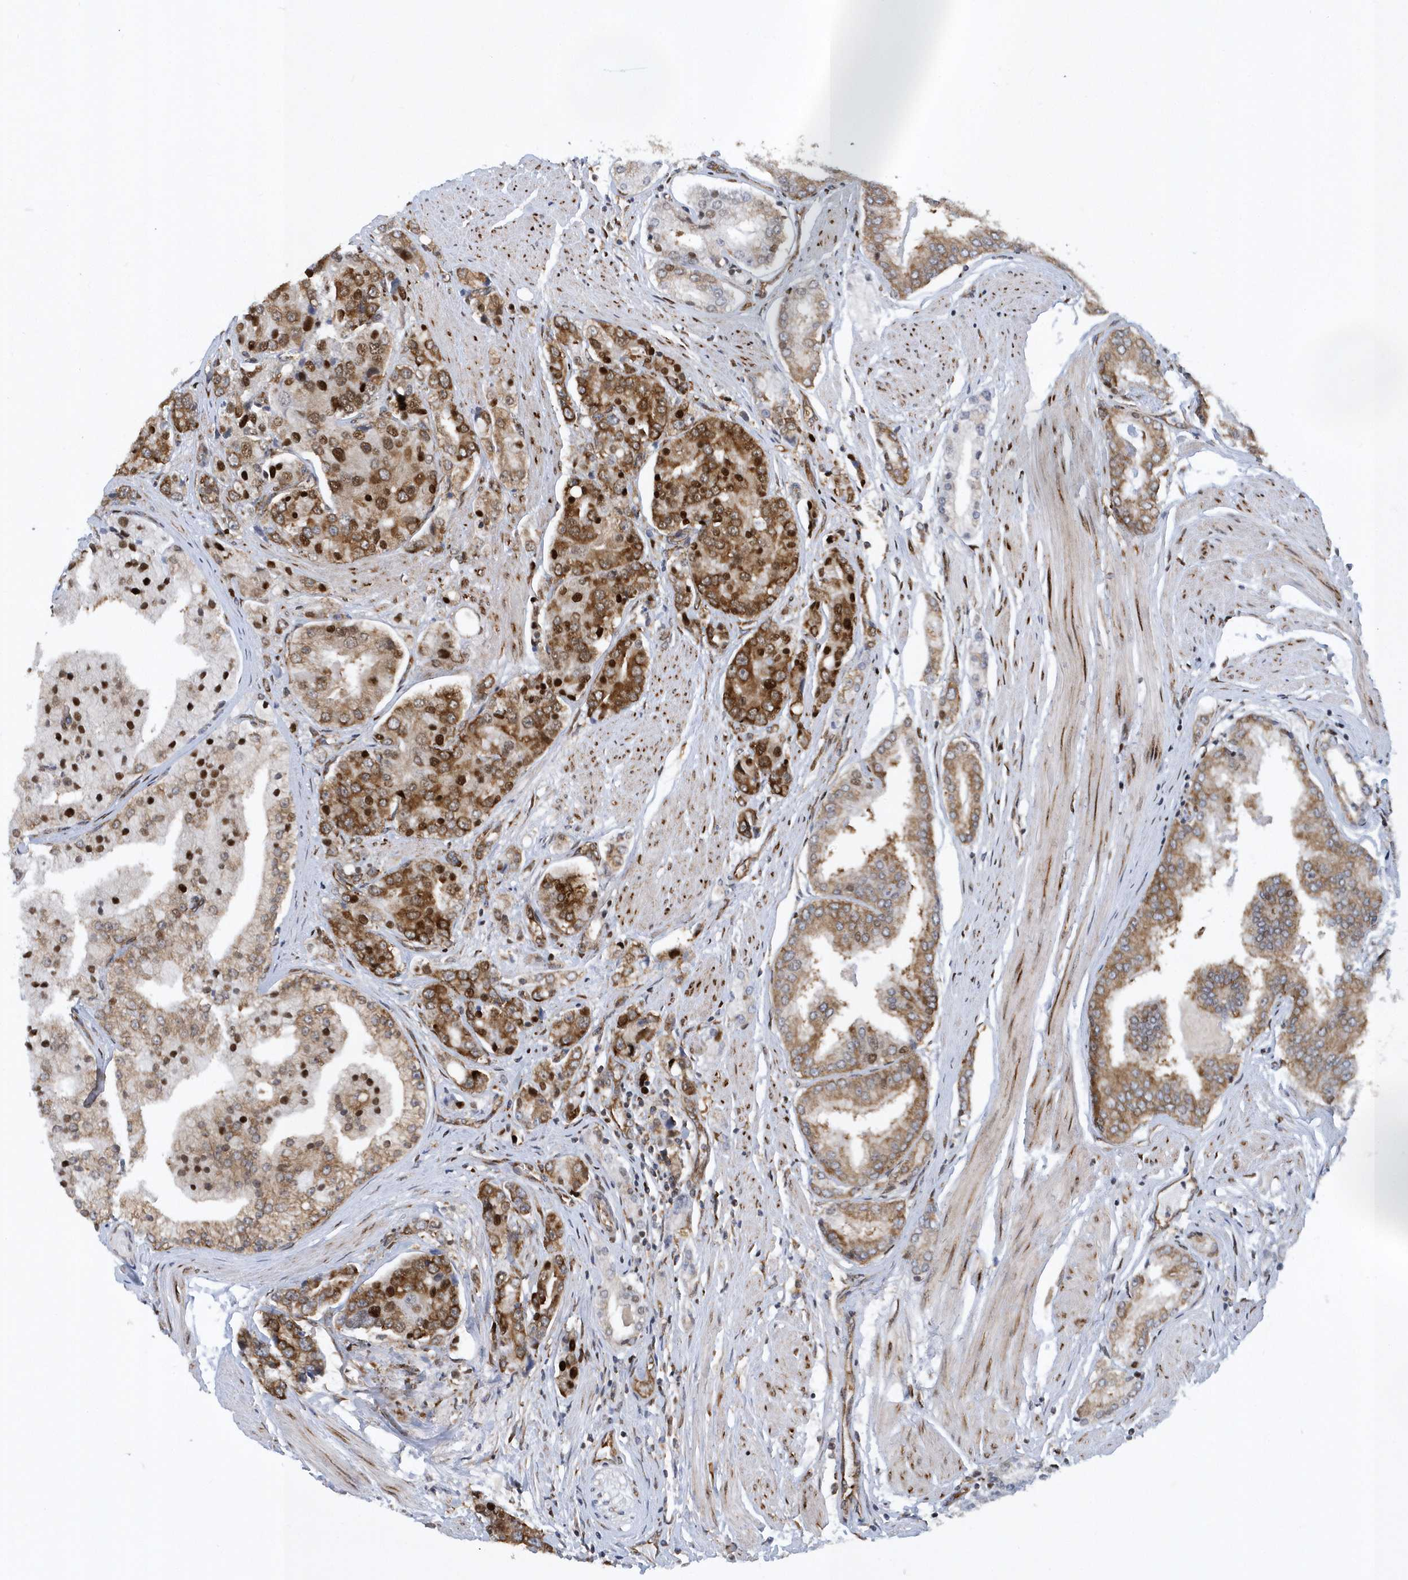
{"staining": {"intensity": "strong", "quantity": ">75%", "location": "cytoplasmic/membranous,nuclear"}, "tissue": "prostate cancer", "cell_type": "Tumor cells", "image_type": "cancer", "snomed": [{"axis": "morphology", "description": "Adenocarcinoma, High grade"}, {"axis": "topography", "description": "Prostate"}], "caption": "Prostate cancer (high-grade adenocarcinoma) stained for a protein (brown) exhibits strong cytoplasmic/membranous and nuclear positive staining in about >75% of tumor cells.", "gene": "PHF1", "patient": {"sex": "male", "age": 50}}